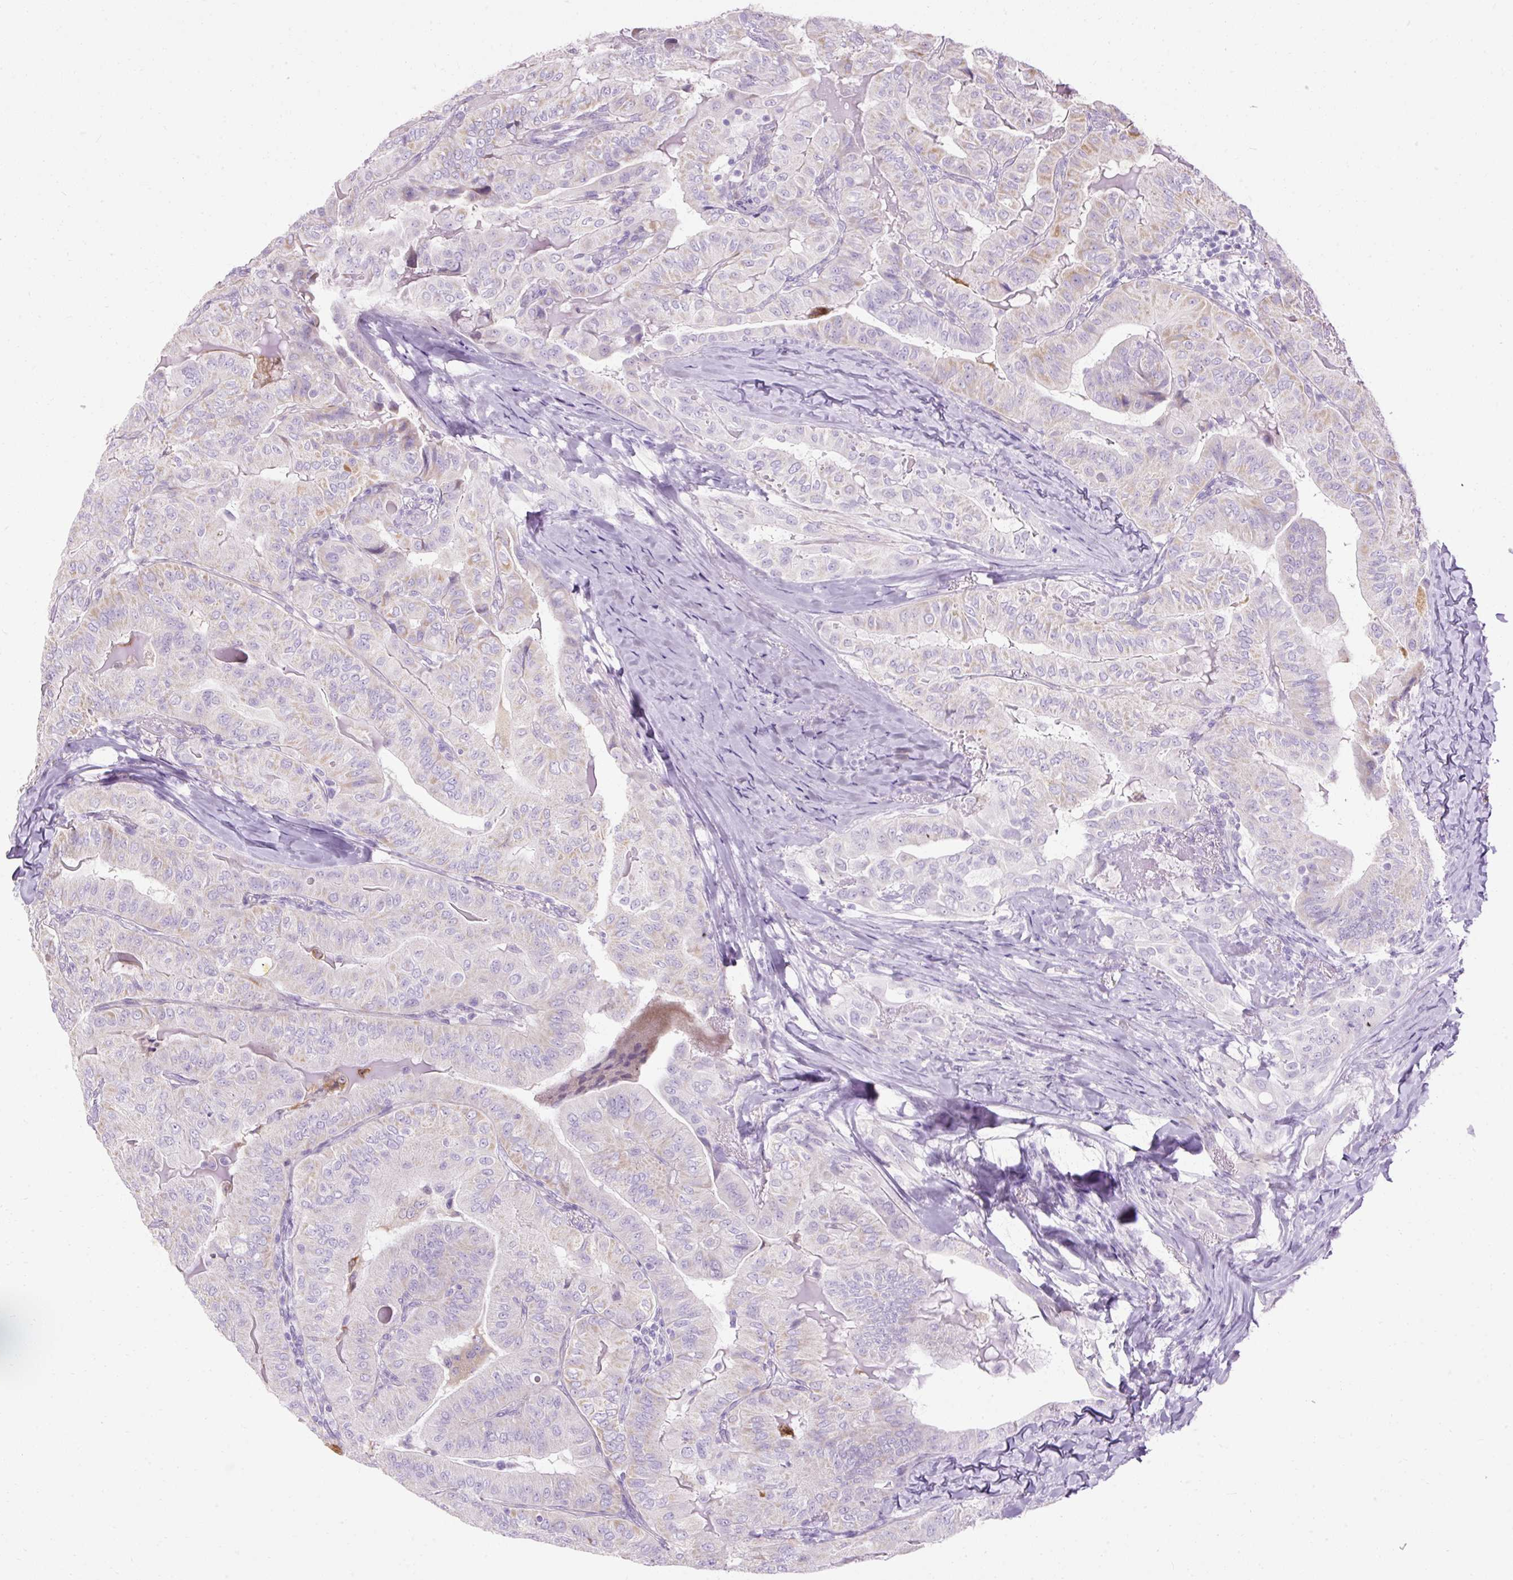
{"staining": {"intensity": "moderate", "quantity": "<25%", "location": "cytoplasmic/membranous"}, "tissue": "thyroid cancer", "cell_type": "Tumor cells", "image_type": "cancer", "snomed": [{"axis": "morphology", "description": "Papillary adenocarcinoma, NOS"}, {"axis": "topography", "description": "Thyroid gland"}], "caption": "About <25% of tumor cells in thyroid papillary adenocarcinoma display moderate cytoplasmic/membranous protein staining as visualized by brown immunohistochemical staining.", "gene": "HSD11B1", "patient": {"sex": "female", "age": 68}}